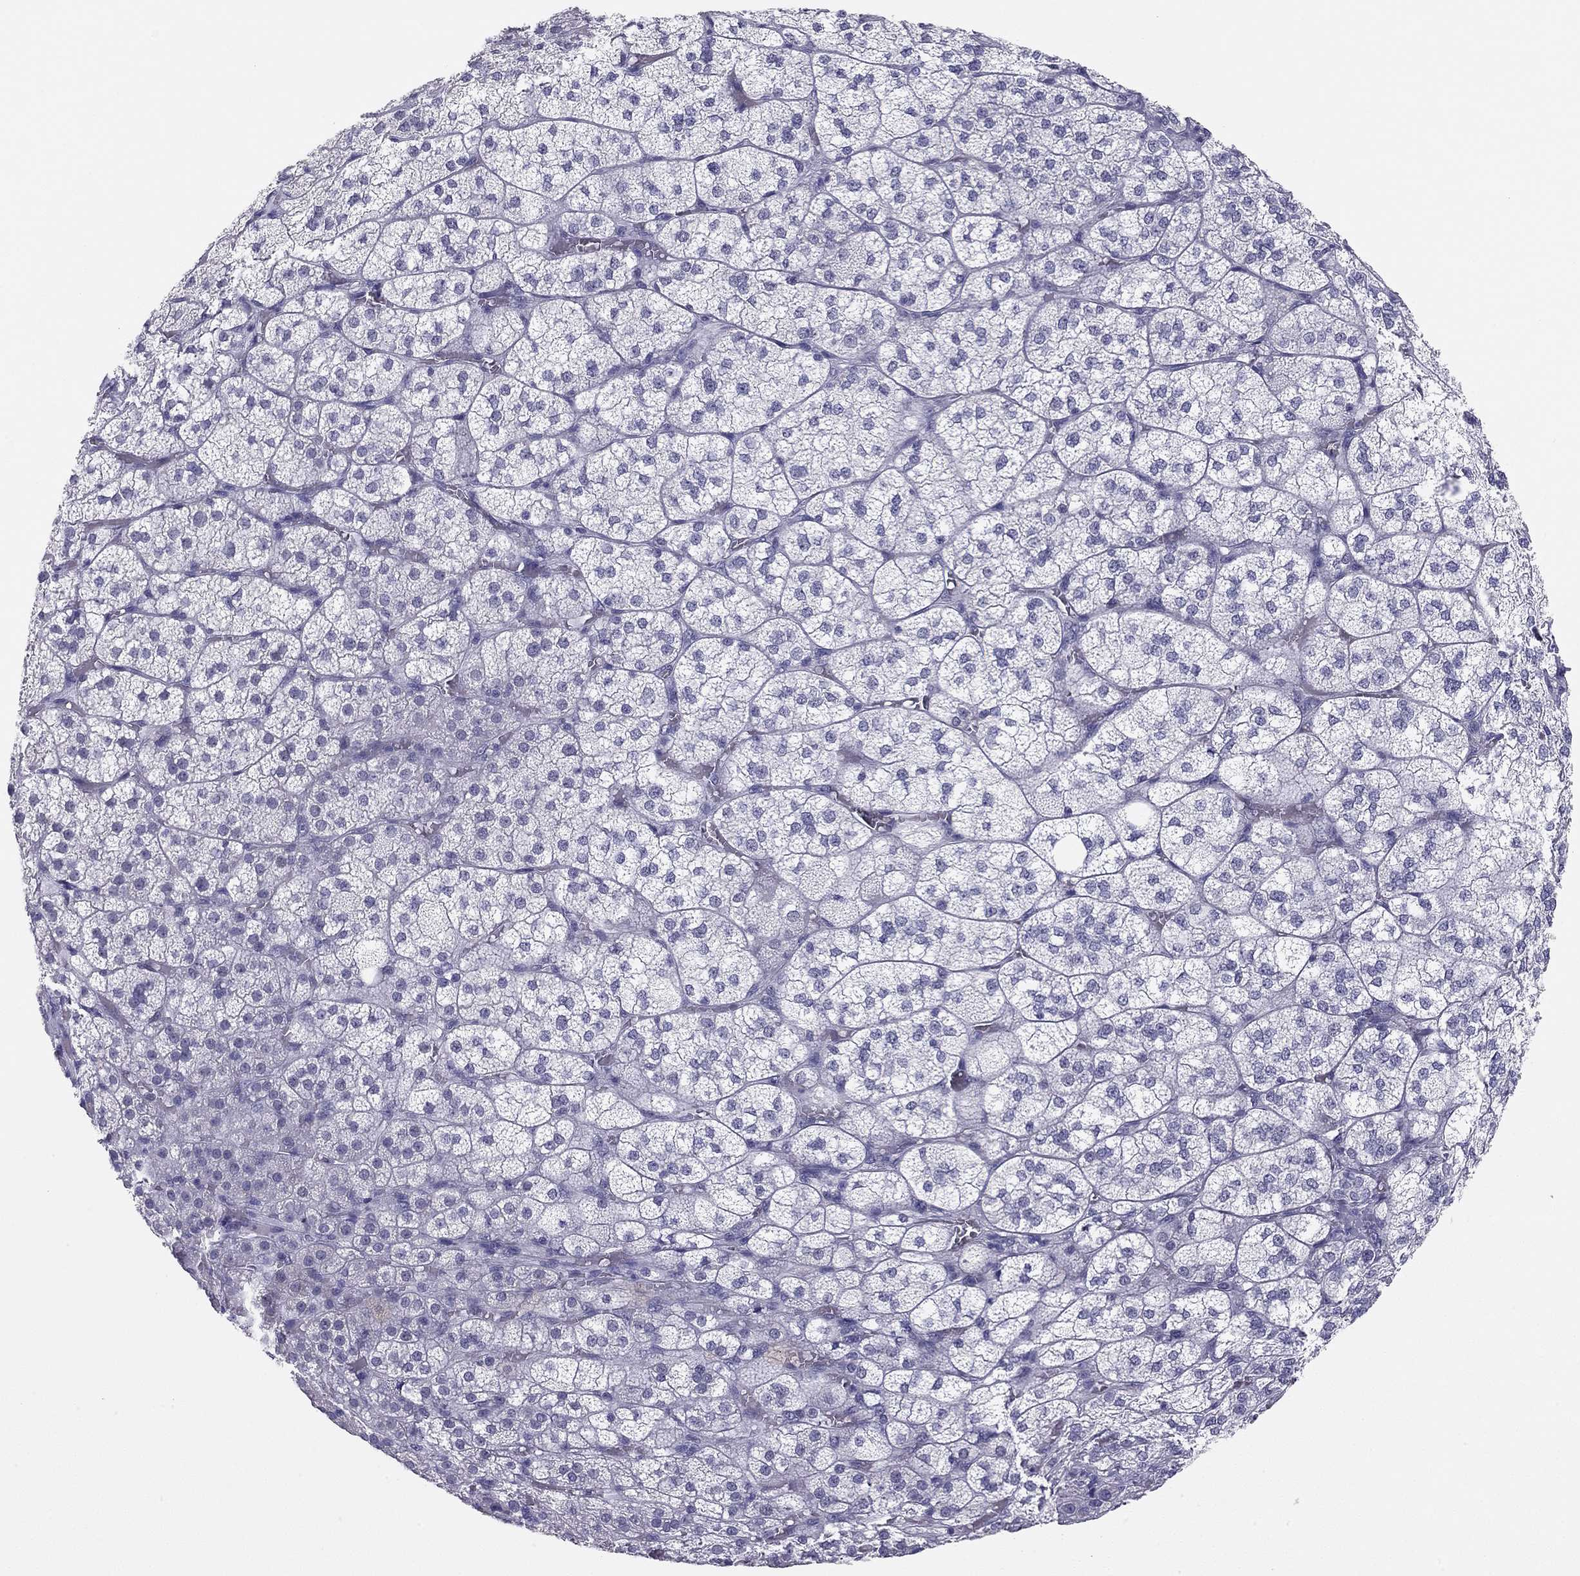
{"staining": {"intensity": "negative", "quantity": "none", "location": "none"}, "tissue": "adrenal gland", "cell_type": "Glandular cells", "image_type": "normal", "snomed": [{"axis": "morphology", "description": "Normal tissue, NOS"}, {"axis": "topography", "description": "Adrenal gland"}], "caption": "IHC micrograph of benign adrenal gland stained for a protein (brown), which shows no staining in glandular cells. Nuclei are stained in blue.", "gene": "DOT1L", "patient": {"sex": "female", "age": 60}}